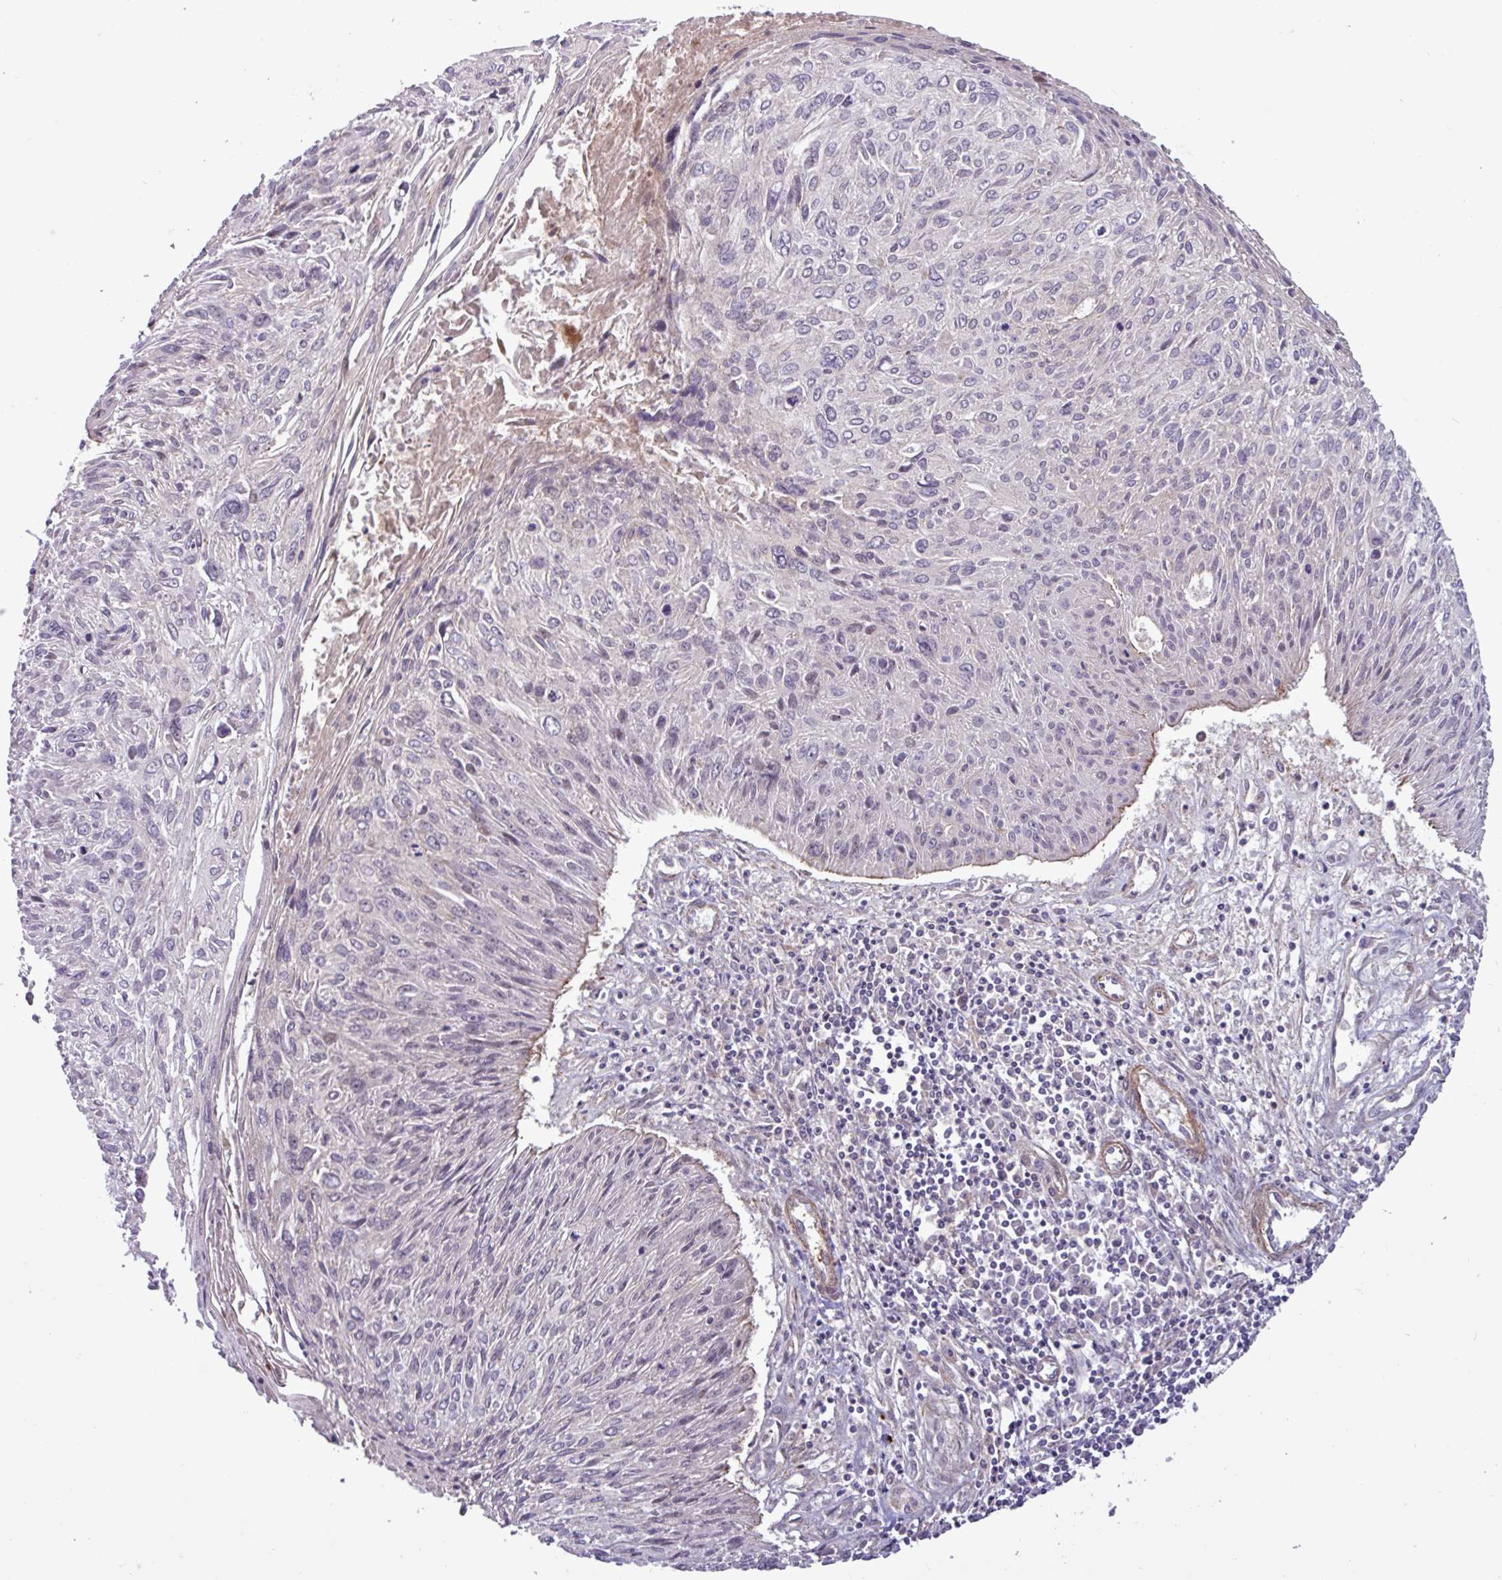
{"staining": {"intensity": "negative", "quantity": "none", "location": "none"}, "tissue": "cervical cancer", "cell_type": "Tumor cells", "image_type": "cancer", "snomed": [{"axis": "morphology", "description": "Squamous cell carcinoma, NOS"}, {"axis": "topography", "description": "Cervix"}], "caption": "A photomicrograph of squamous cell carcinoma (cervical) stained for a protein displays no brown staining in tumor cells. Nuclei are stained in blue.", "gene": "PCED1A", "patient": {"sex": "female", "age": 51}}